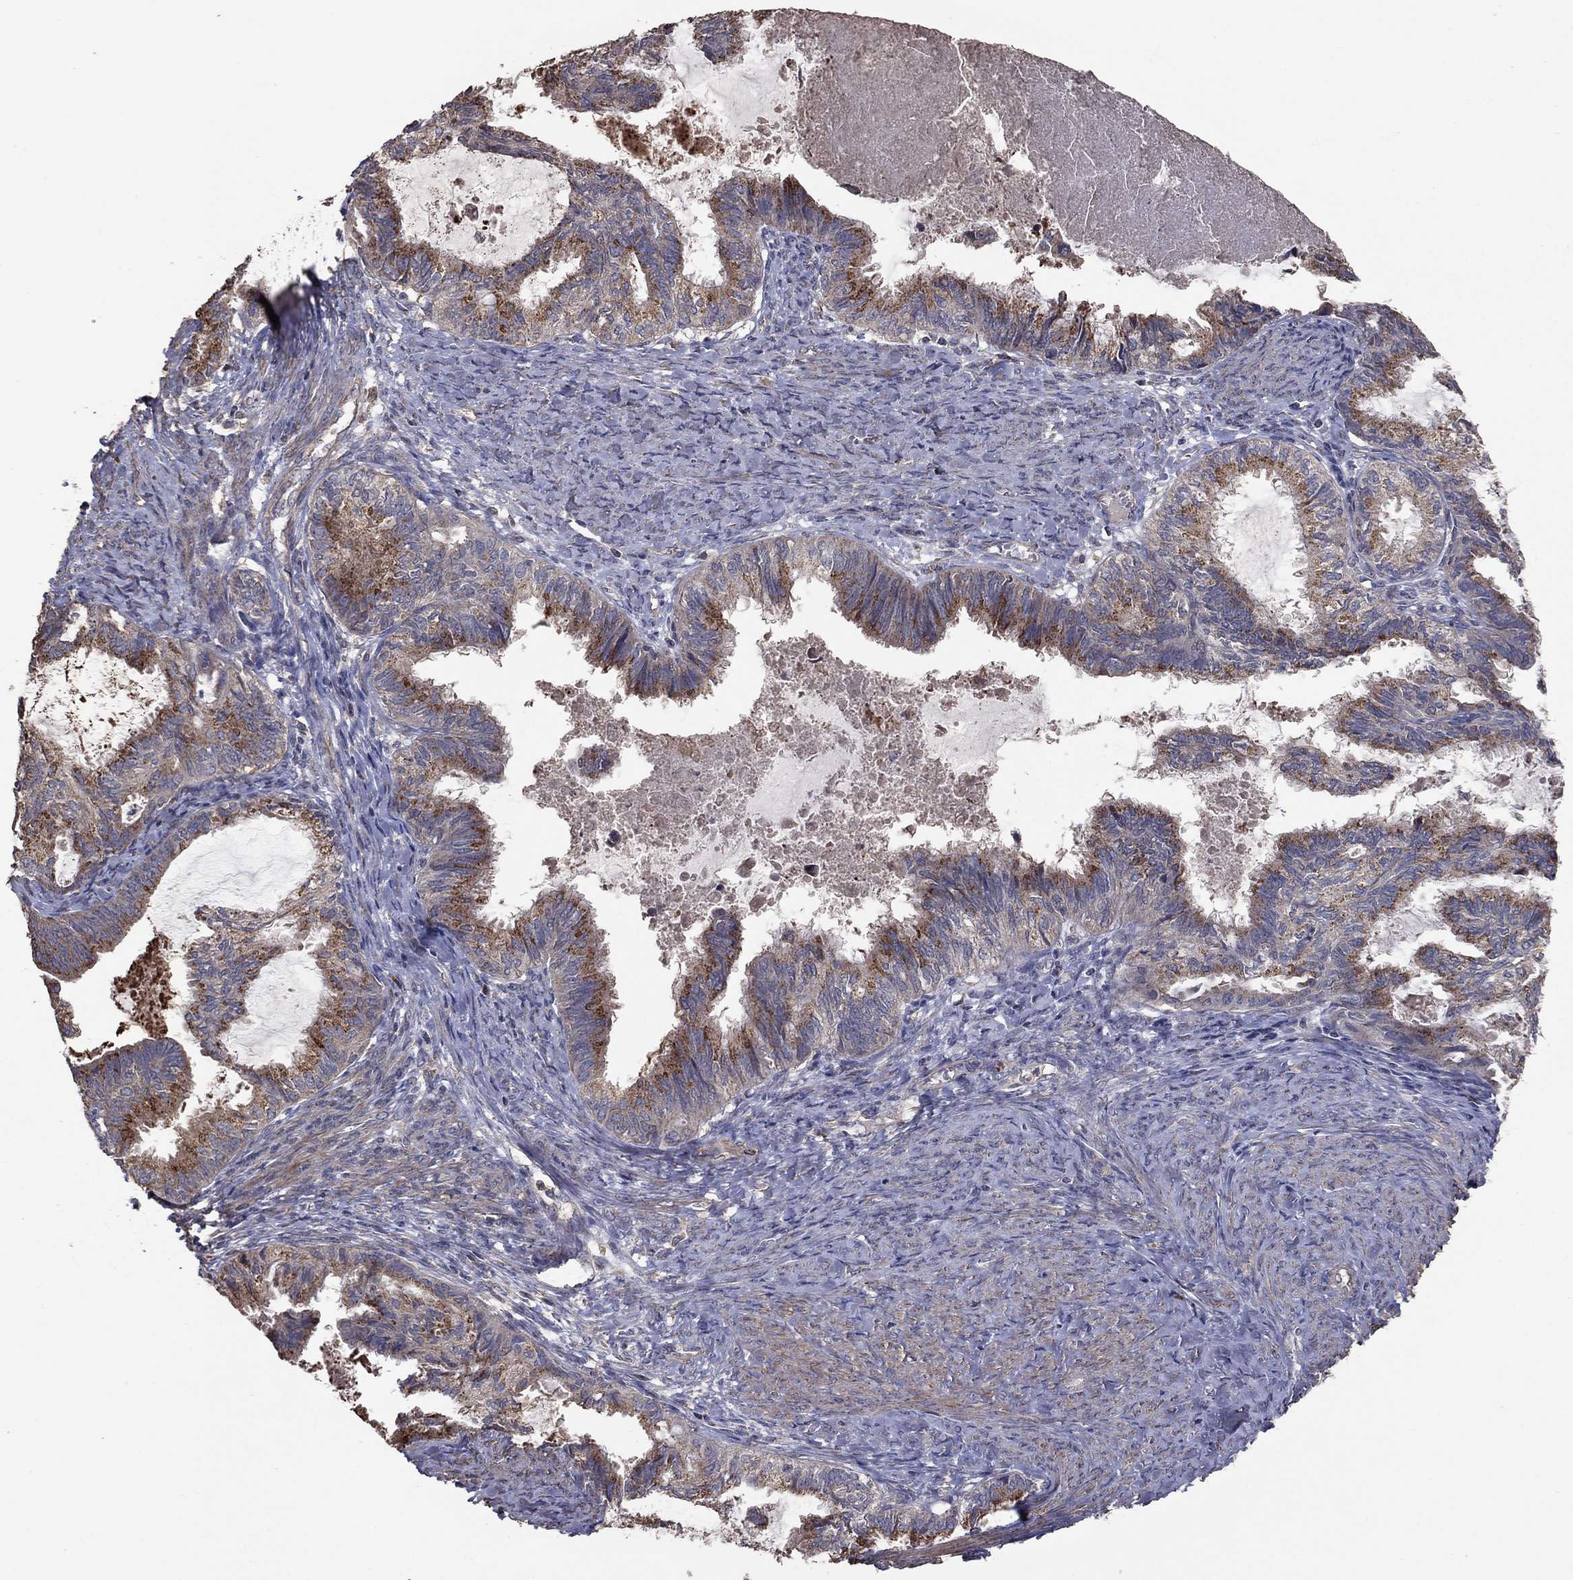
{"staining": {"intensity": "strong", "quantity": "<25%", "location": "cytoplasmic/membranous"}, "tissue": "endometrial cancer", "cell_type": "Tumor cells", "image_type": "cancer", "snomed": [{"axis": "morphology", "description": "Adenocarcinoma, NOS"}, {"axis": "topography", "description": "Endometrium"}], "caption": "Protein expression by immunohistochemistry reveals strong cytoplasmic/membranous staining in about <25% of tumor cells in endometrial adenocarcinoma.", "gene": "FLT4", "patient": {"sex": "female", "age": 86}}